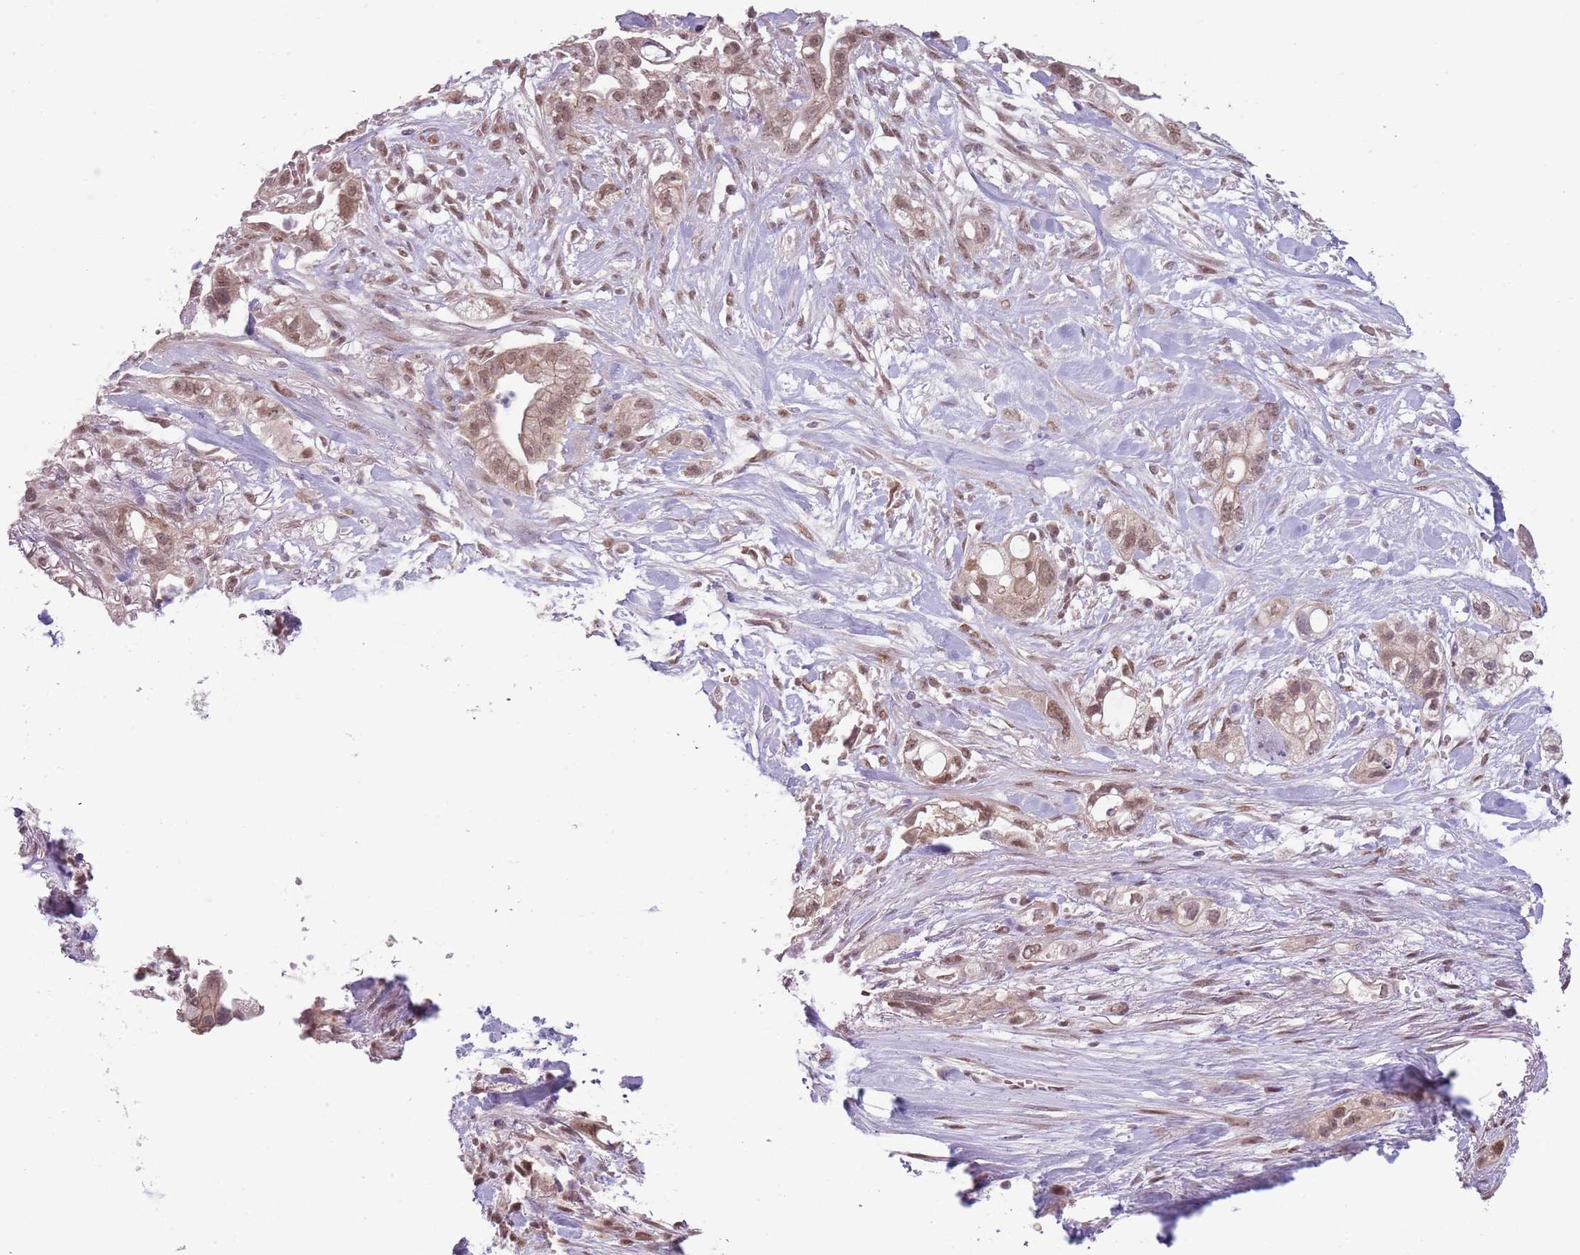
{"staining": {"intensity": "weak", "quantity": ">75%", "location": "cytoplasmic/membranous,nuclear"}, "tissue": "pancreatic cancer", "cell_type": "Tumor cells", "image_type": "cancer", "snomed": [{"axis": "morphology", "description": "Adenocarcinoma, NOS"}, {"axis": "topography", "description": "Pancreas"}], "caption": "Immunohistochemical staining of human pancreatic cancer (adenocarcinoma) shows low levels of weak cytoplasmic/membranous and nuclear protein expression in about >75% of tumor cells. (IHC, brightfield microscopy, high magnification).", "gene": "TM2D1", "patient": {"sex": "male", "age": 44}}